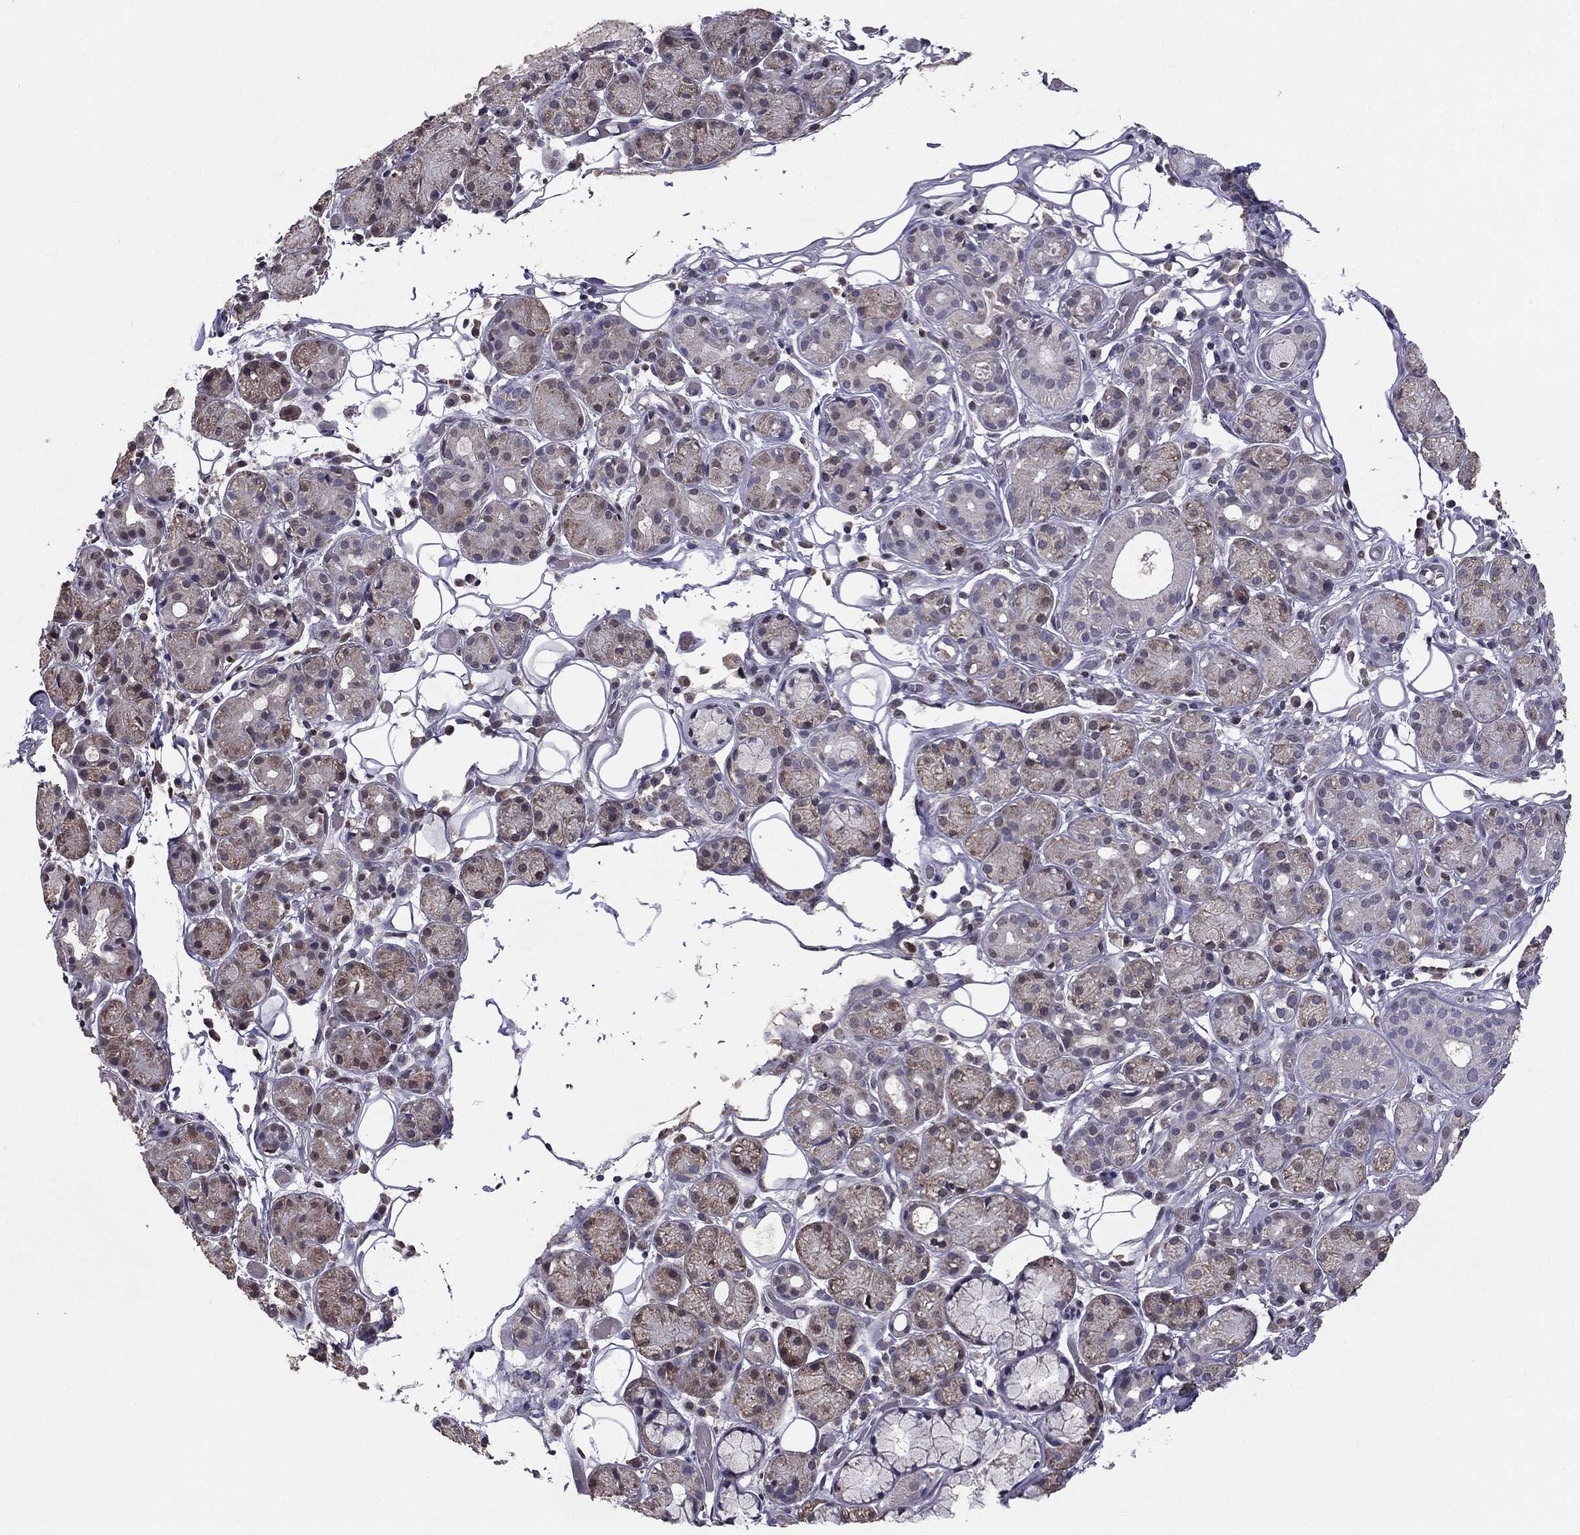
{"staining": {"intensity": "moderate", "quantity": "<25%", "location": "cytoplasmic/membranous"}, "tissue": "salivary gland", "cell_type": "Glandular cells", "image_type": "normal", "snomed": [{"axis": "morphology", "description": "Normal tissue, NOS"}, {"axis": "topography", "description": "Salivary gland"}, {"axis": "topography", "description": "Peripheral nerve tissue"}], "caption": "Unremarkable salivary gland displays moderate cytoplasmic/membranous positivity in about <25% of glandular cells, visualized by immunohistochemistry.", "gene": "HCN1", "patient": {"sex": "male", "age": 71}}